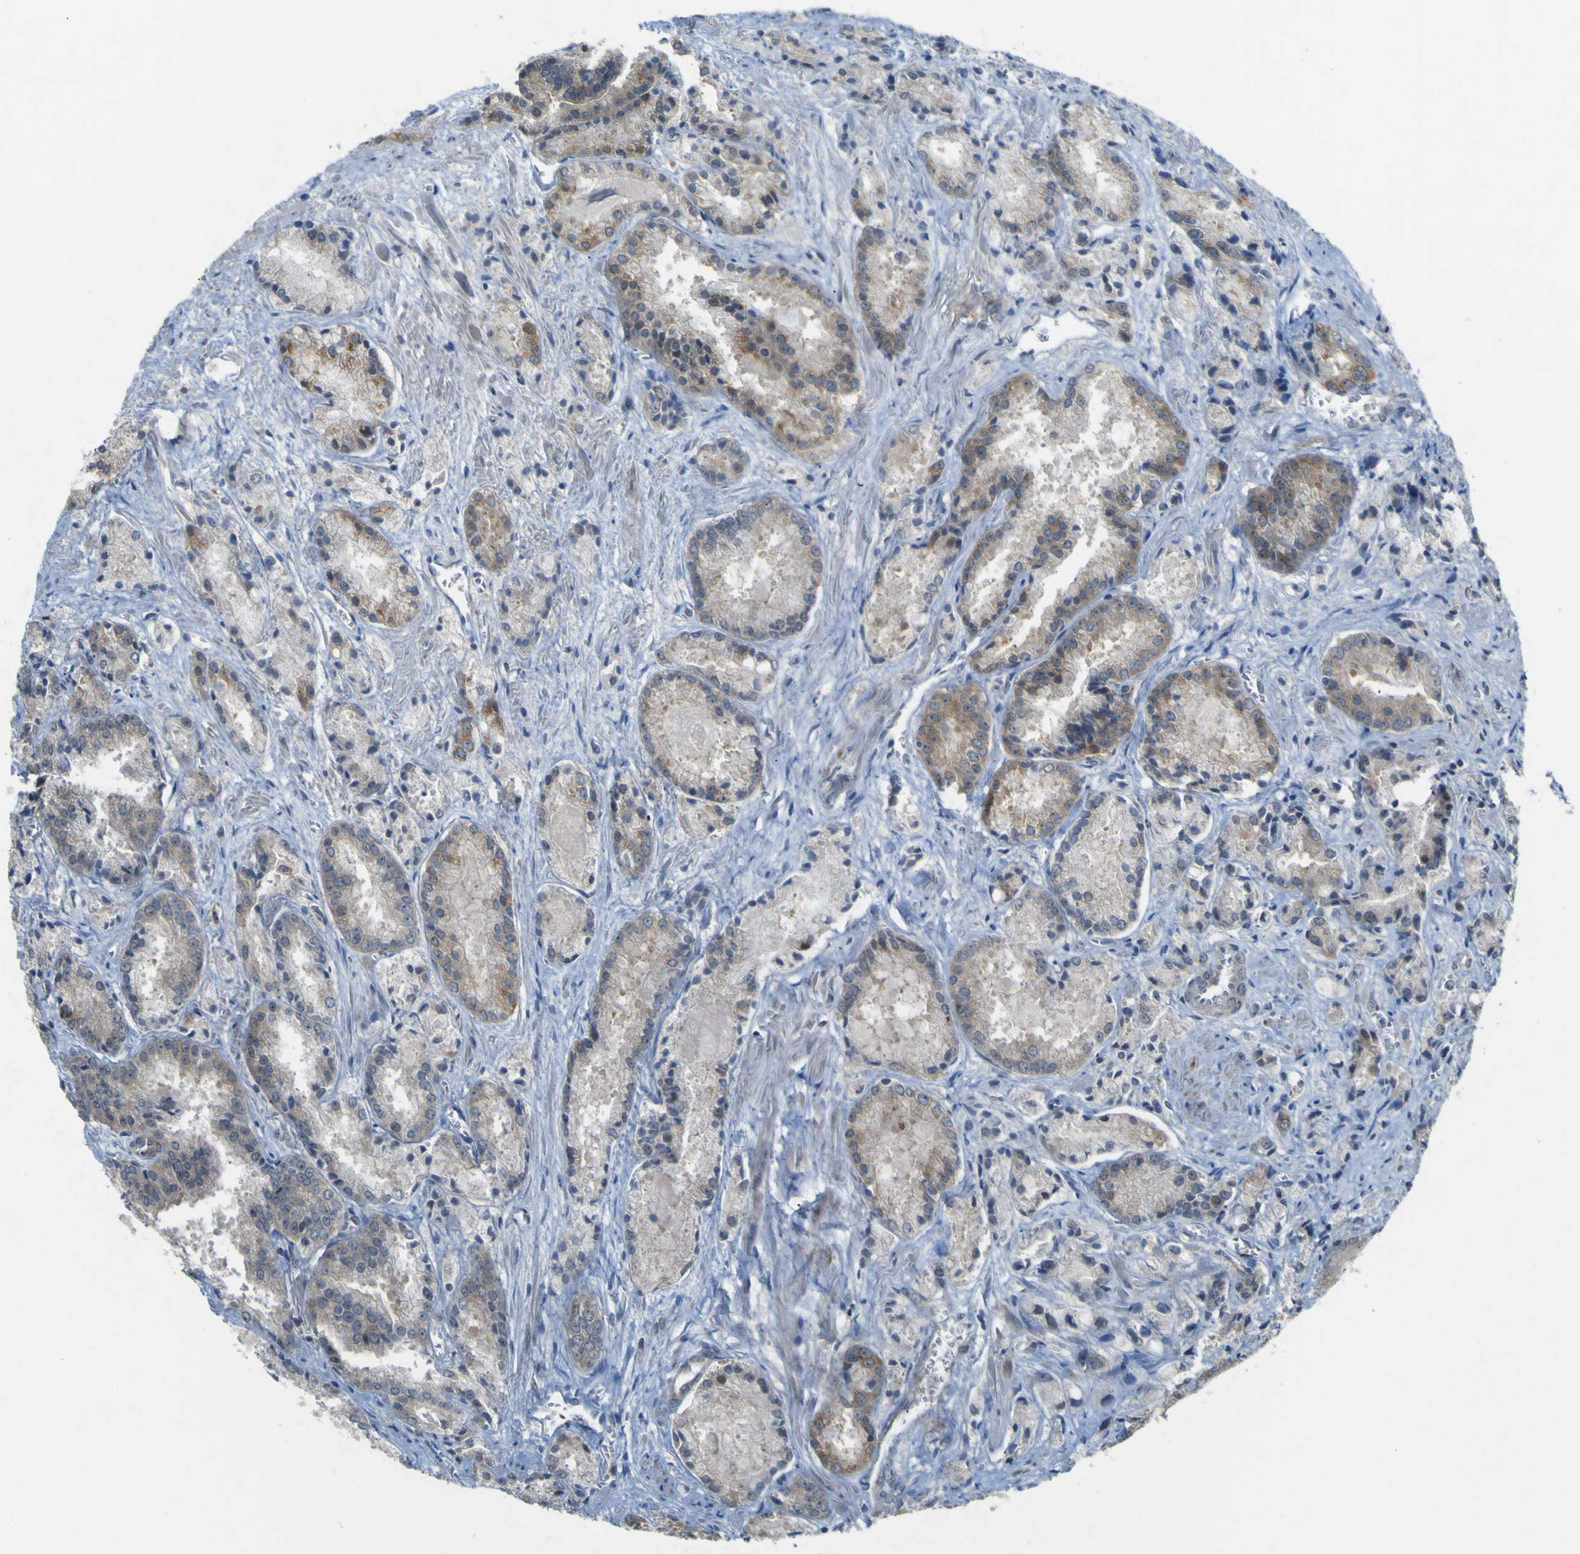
{"staining": {"intensity": "weak", "quantity": "<25%", "location": "cytoplasmic/membranous"}, "tissue": "prostate cancer", "cell_type": "Tumor cells", "image_type": "cancer", "snomed": [{"axis": "morphology", "description": "Adenocarcinoma, Low grade"}, {"axis": "topography", "description": "Prostate"}], "caption": "A histopathology image of low-grade adenocarcinoma (prostate) stained for a protein reveals no brown staining in tumor cells. The staining is performed using DAB brown chromogen with nuclei counter-stained in using hematoxylin.", "gene": "IGF2R", "patient": {"sex": "male", "age": 64}}